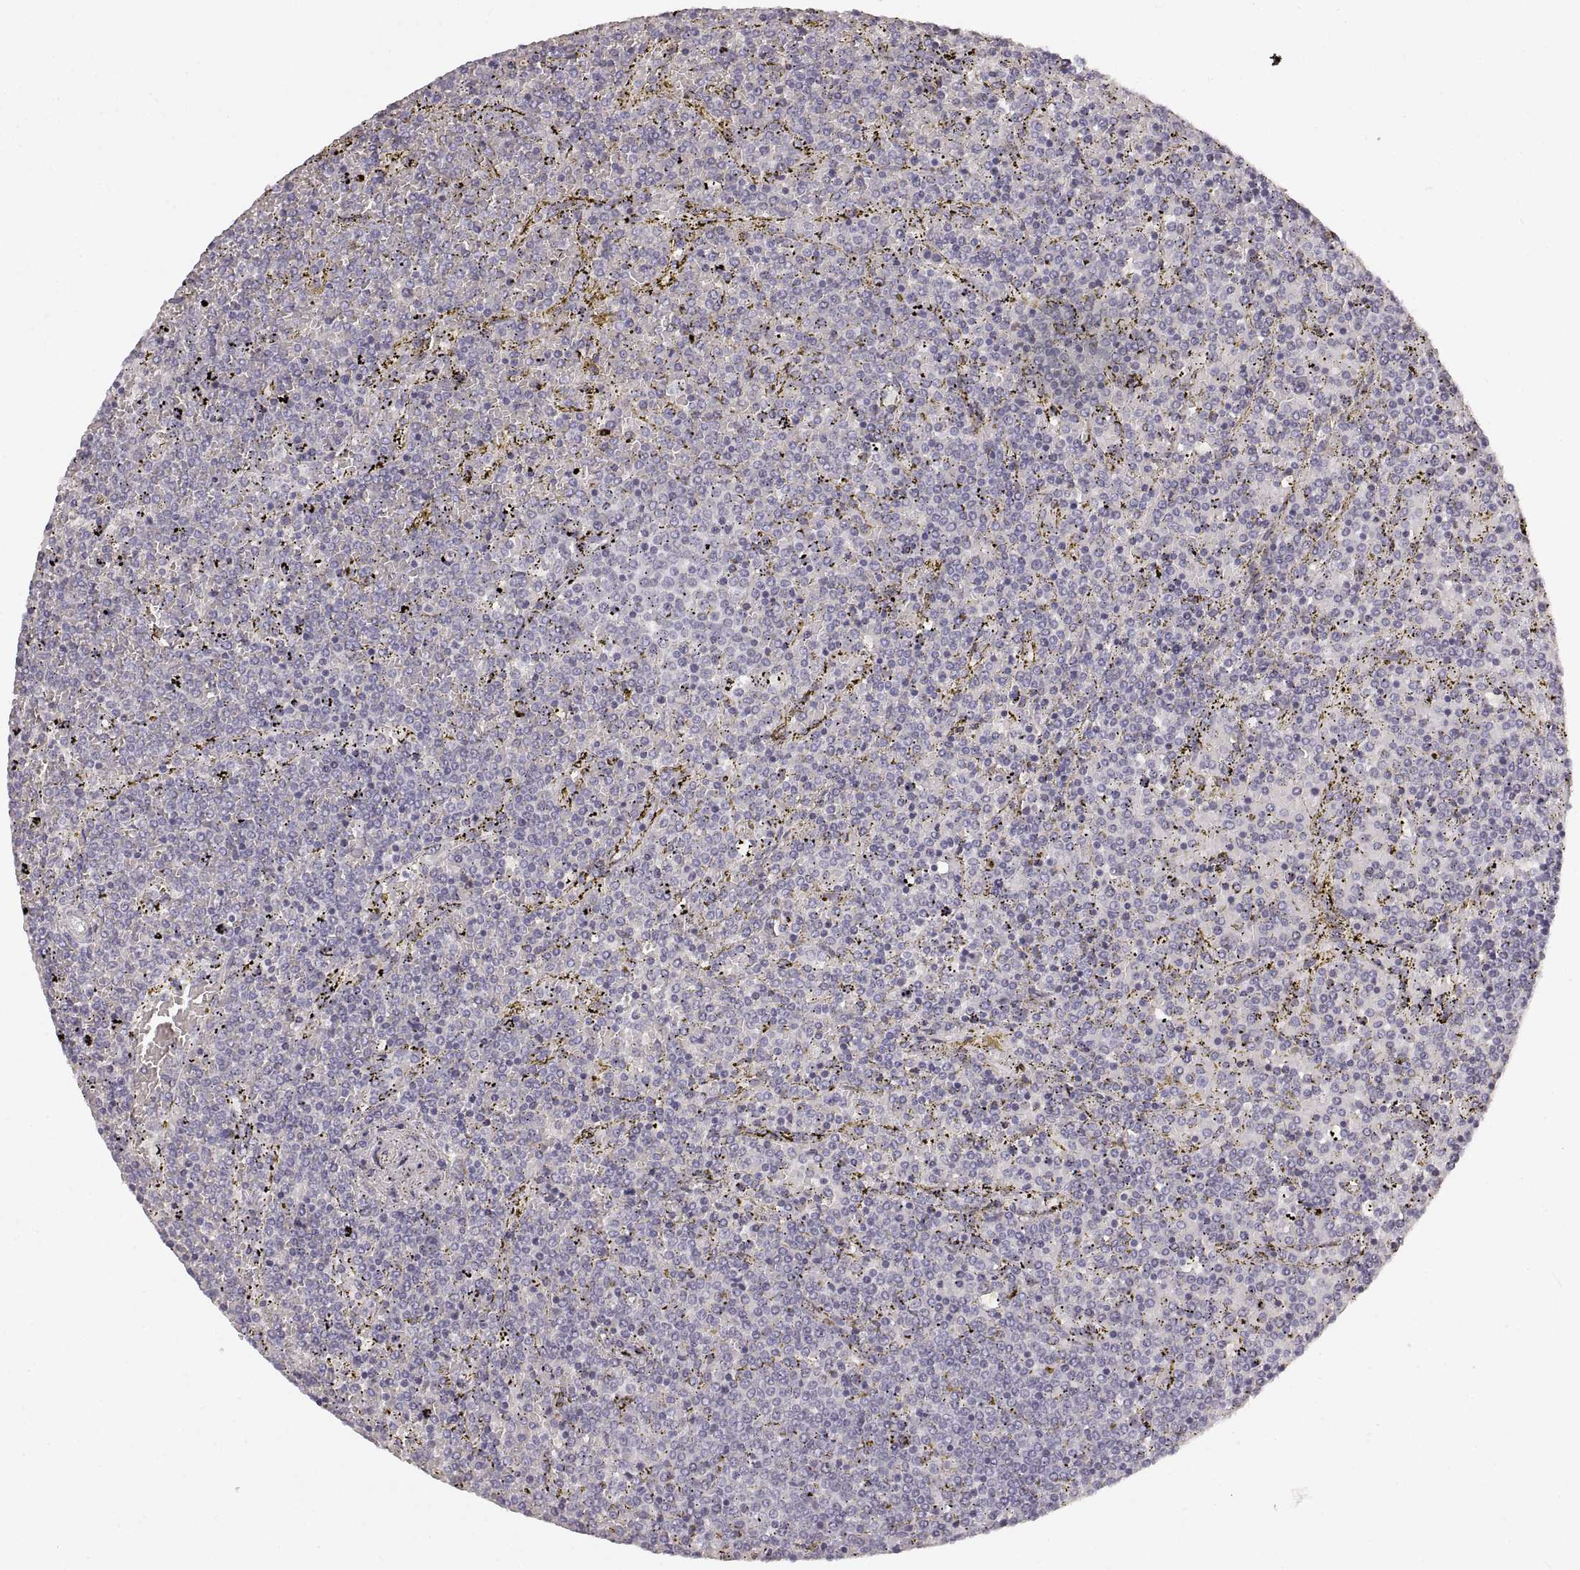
{"staining": {"intensity": "negative", "quantity": "none", "location": "none"}, "tissue": "lymphoma", "cell_type": "Tumor cells", "image_type": "cancer", "snomed": [{"axis": "morphology", "description": "Malignant lymphoma, non-Hodgkin's type, Low grade"}, {"axis": "topography", "description": "Spleen"}], "caption": "This histopathology image is of lymphoma stained with immunohistochemistry (IHC) to label a protein in brown with the nuclei are counter-stained blue. There is no staining in tumor cells.", "gene": "RUNDC3A", "patient": {"sex": "female", "age": 77}}